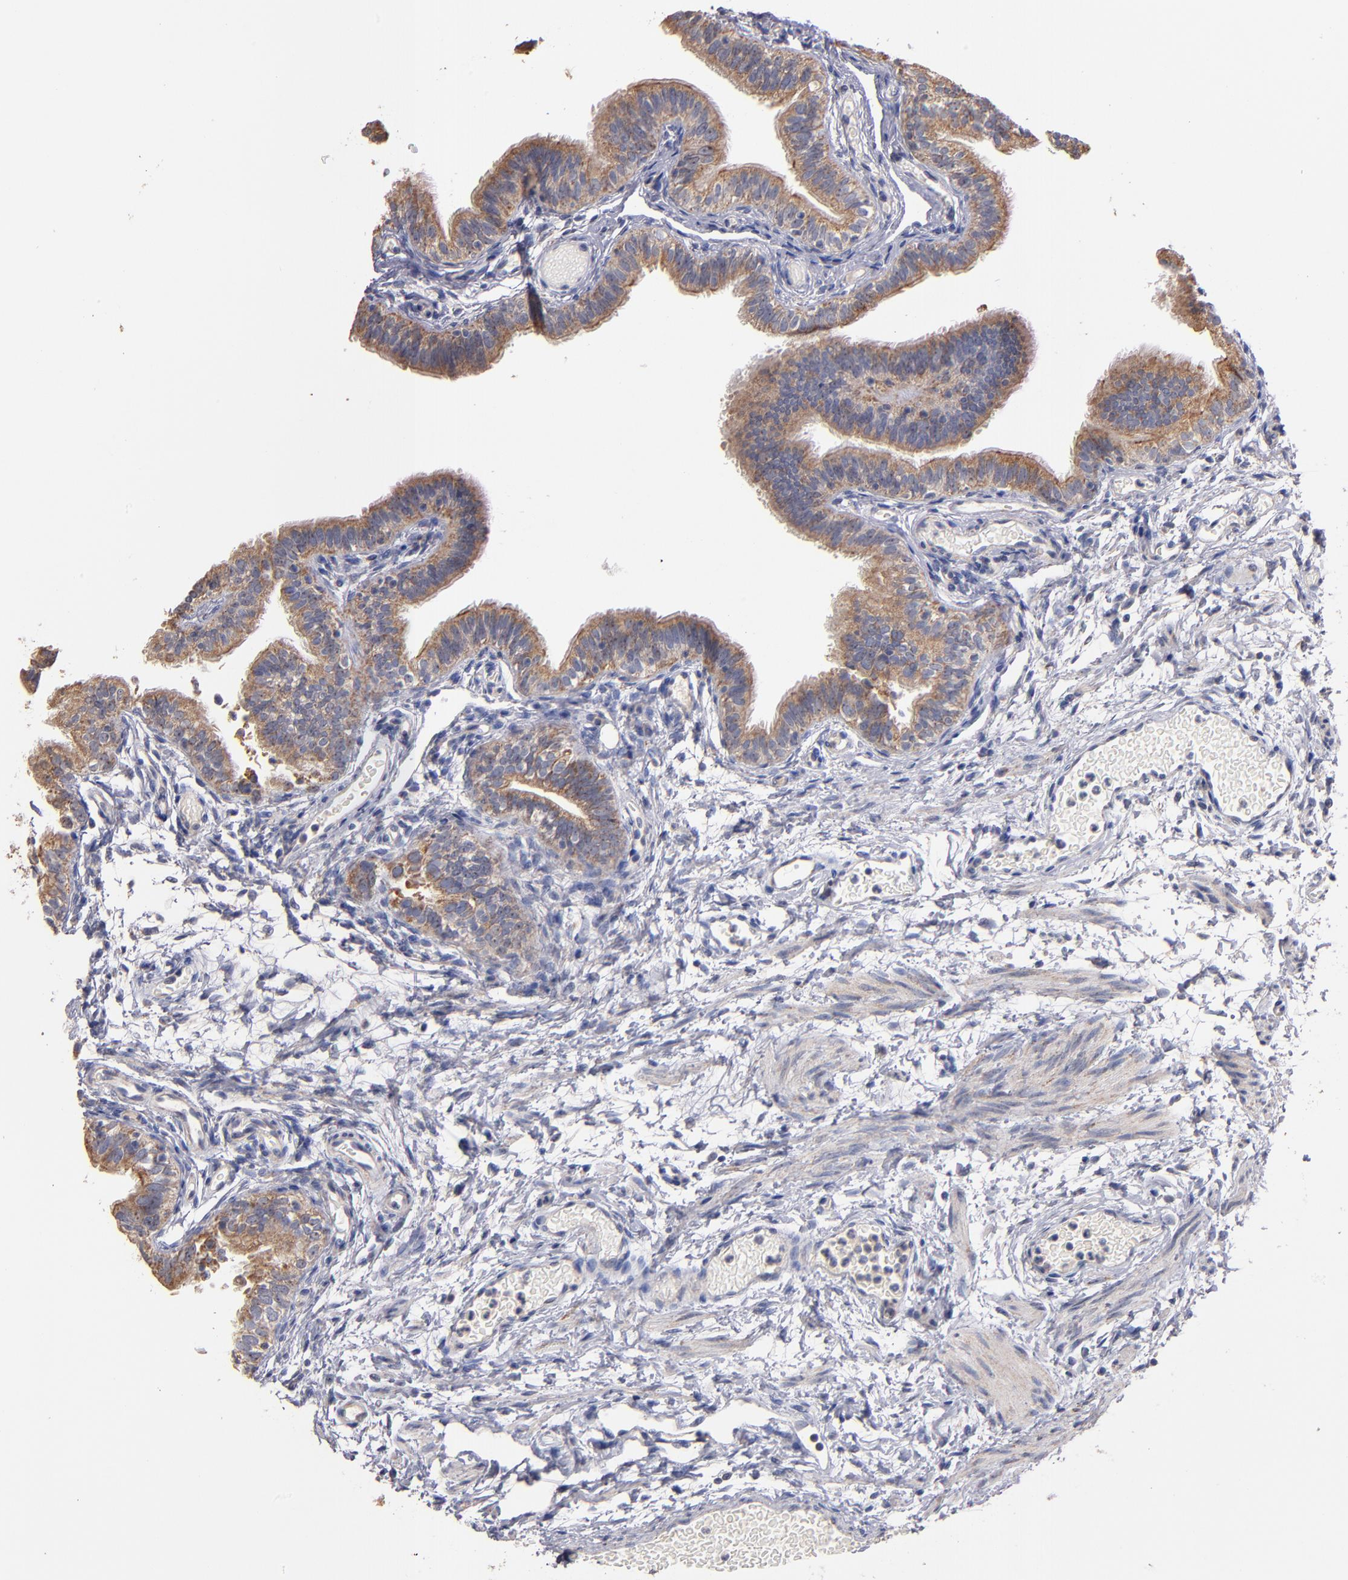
{"staining": {"intensity": "moderate", "quantity": ">75%", "location": "cytoplasmic/membranous"}, "tissue": "fallopian tube", "cell_type": "Glandular cells", "image_type": "normal", "snomed": [{"axis": "morphology", "description": "Normal tissue, NOS"}, {"axis": "morphology", "description": "Dermoid, NOS"}, {"axis": "topography", "description": "Fallopian tube"}], "caption": "Benign fallopian tube was stained to show a protein in brown. There is medium levels of moderate cytoplasmic/membranous expression in approximately >75% of glandular cells. The staining was performed using DAB, with brown indicating positive protein expression. Nuclei are stained blue with hematoxylin.", "gene": "DIABLO", "patient": {"sex": "female", "age": 33}}